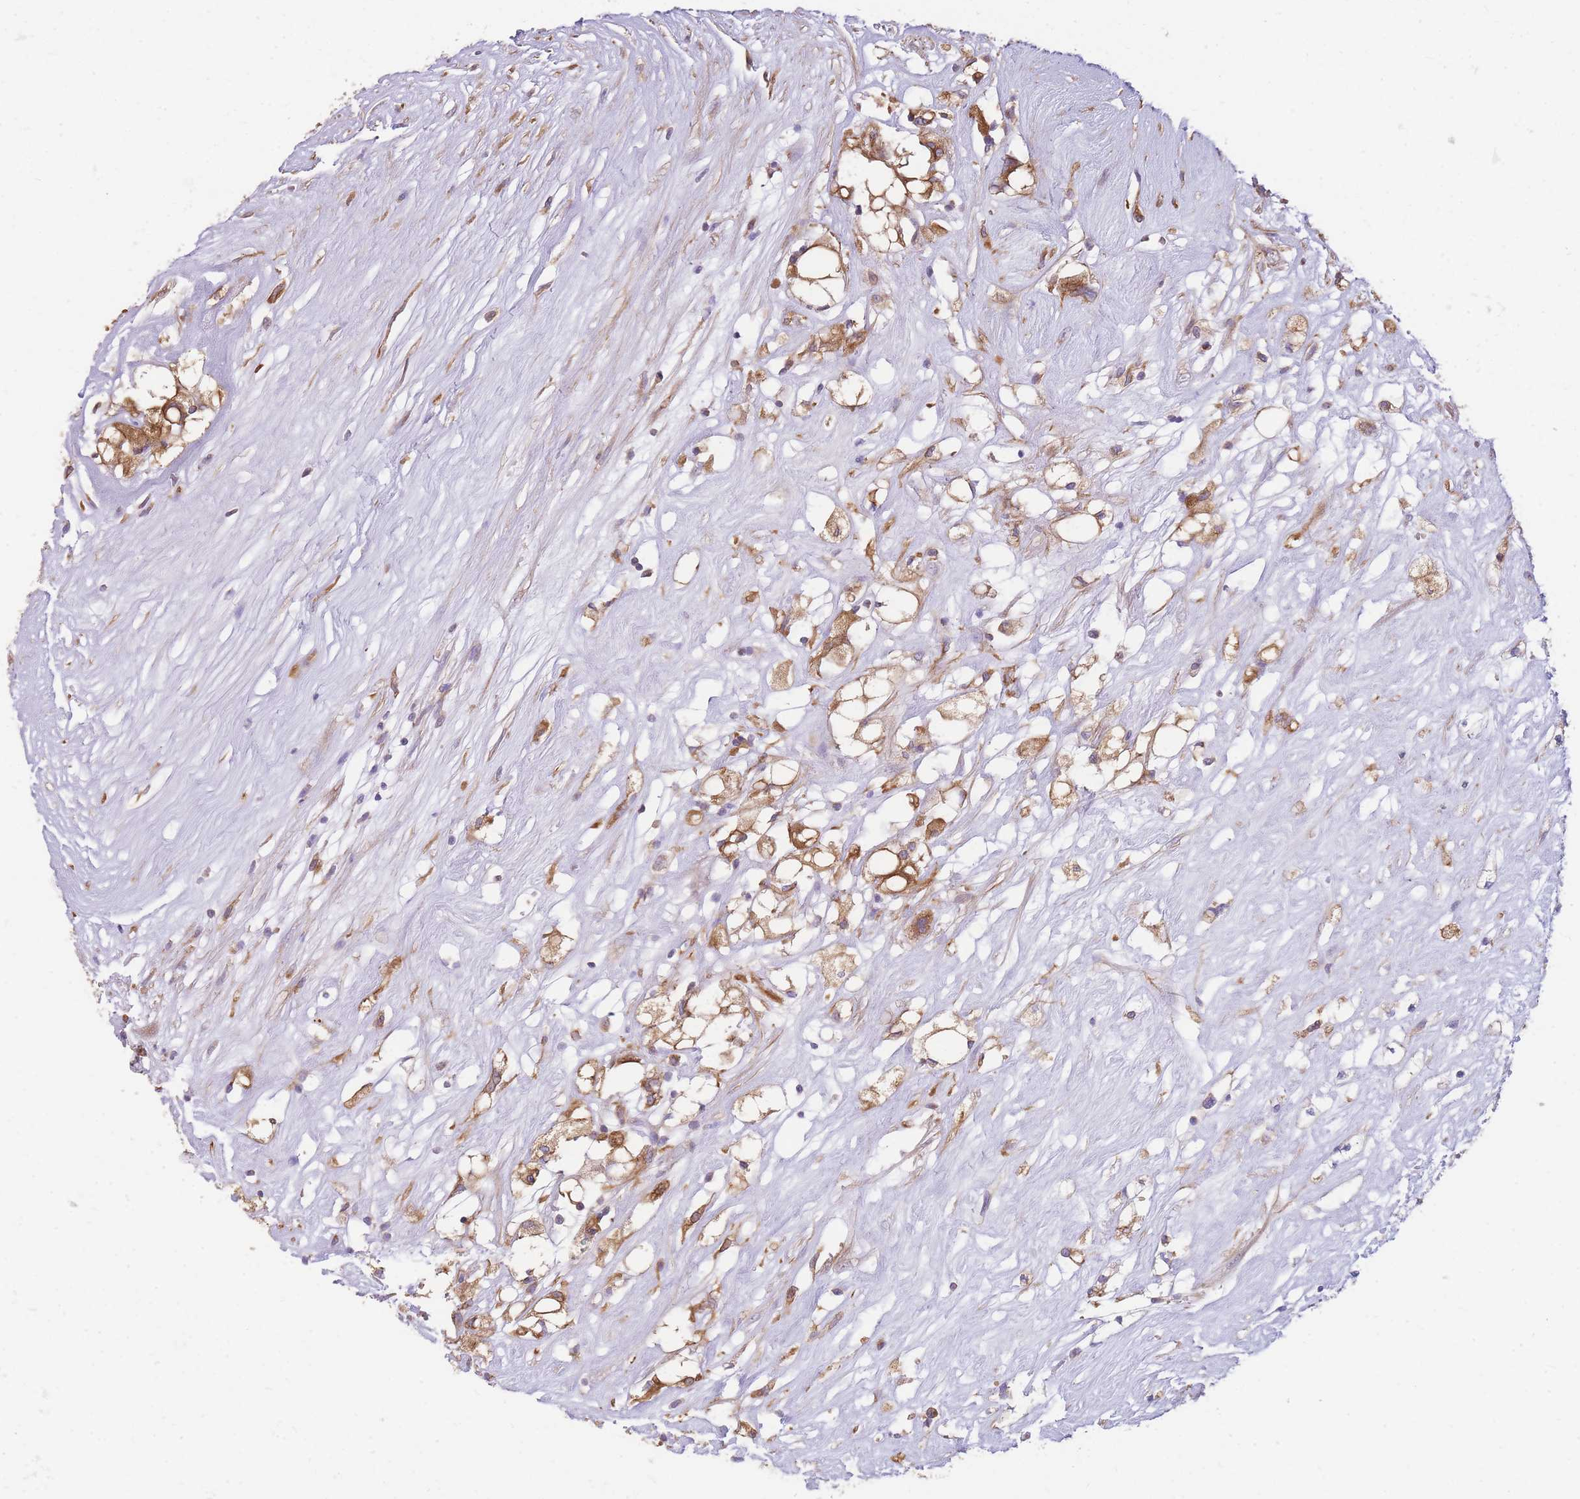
{"staining": {"intensity": "moderate", "quantity": ">75%", "location": "cytoplasmic/membranous"}, "tissue": "renal cancer", "cell_type": "Tumor cells", "image_type": "cancer", "snomed": [{"axis": "morphology", "description": "Adenocarcinoma, NOS"}, {"axis": "topography", "description": "Kidney"}], "caption": "Immunohistochemistry (IHC) of human renal cancer (adenocarcinoma) demonstrates medium levels of moderate cytoplasmic/membranous positivity in about >75% of tumor cells.", "gene": "ANKRD53", "patient": {"sex": "male", "age": 59}}